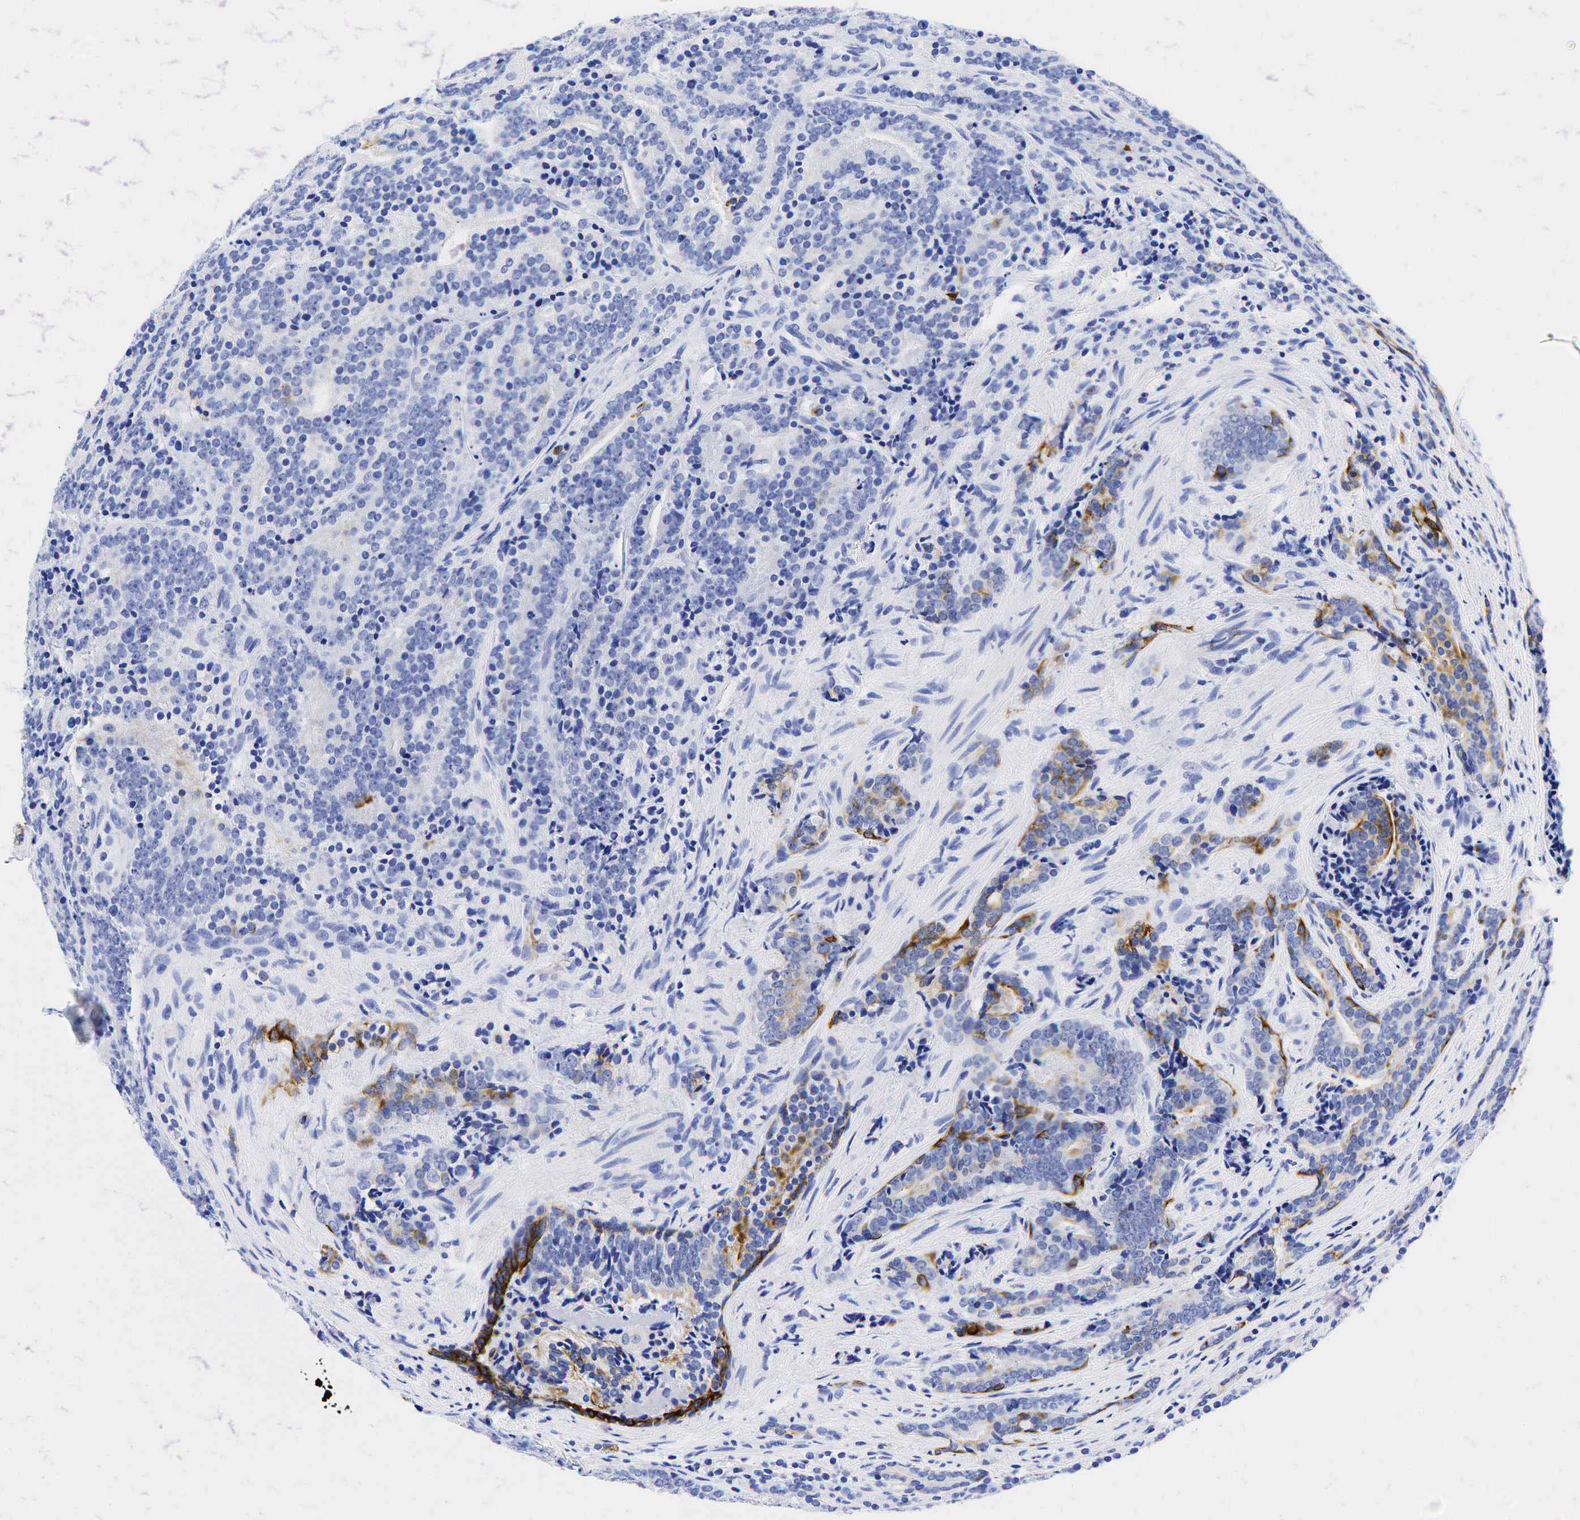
{"staining": {"intensity": "moderate", "quantity": "25%-75%", "location": "cytoplasmic/membranous"}, "tissue": "prostate cancer", "cell_type": "Tumor cells", "image_type": "cancer", "snomed": [{"axis": "morphology", "description": "Adenocarcinoma, Medium grade"}, {"axis": "topography", "description": "Prostate"}], "caption": "Immunohistochemical staining of prostate cancer (adenocarcinoma (medium-grade)) reveals moderate cytoplasmic/membranous protein positivity in approximately 25%-75% of tumor cells.", "gene": "KRT19", "patient": {"sex": "male", "age": 65}}